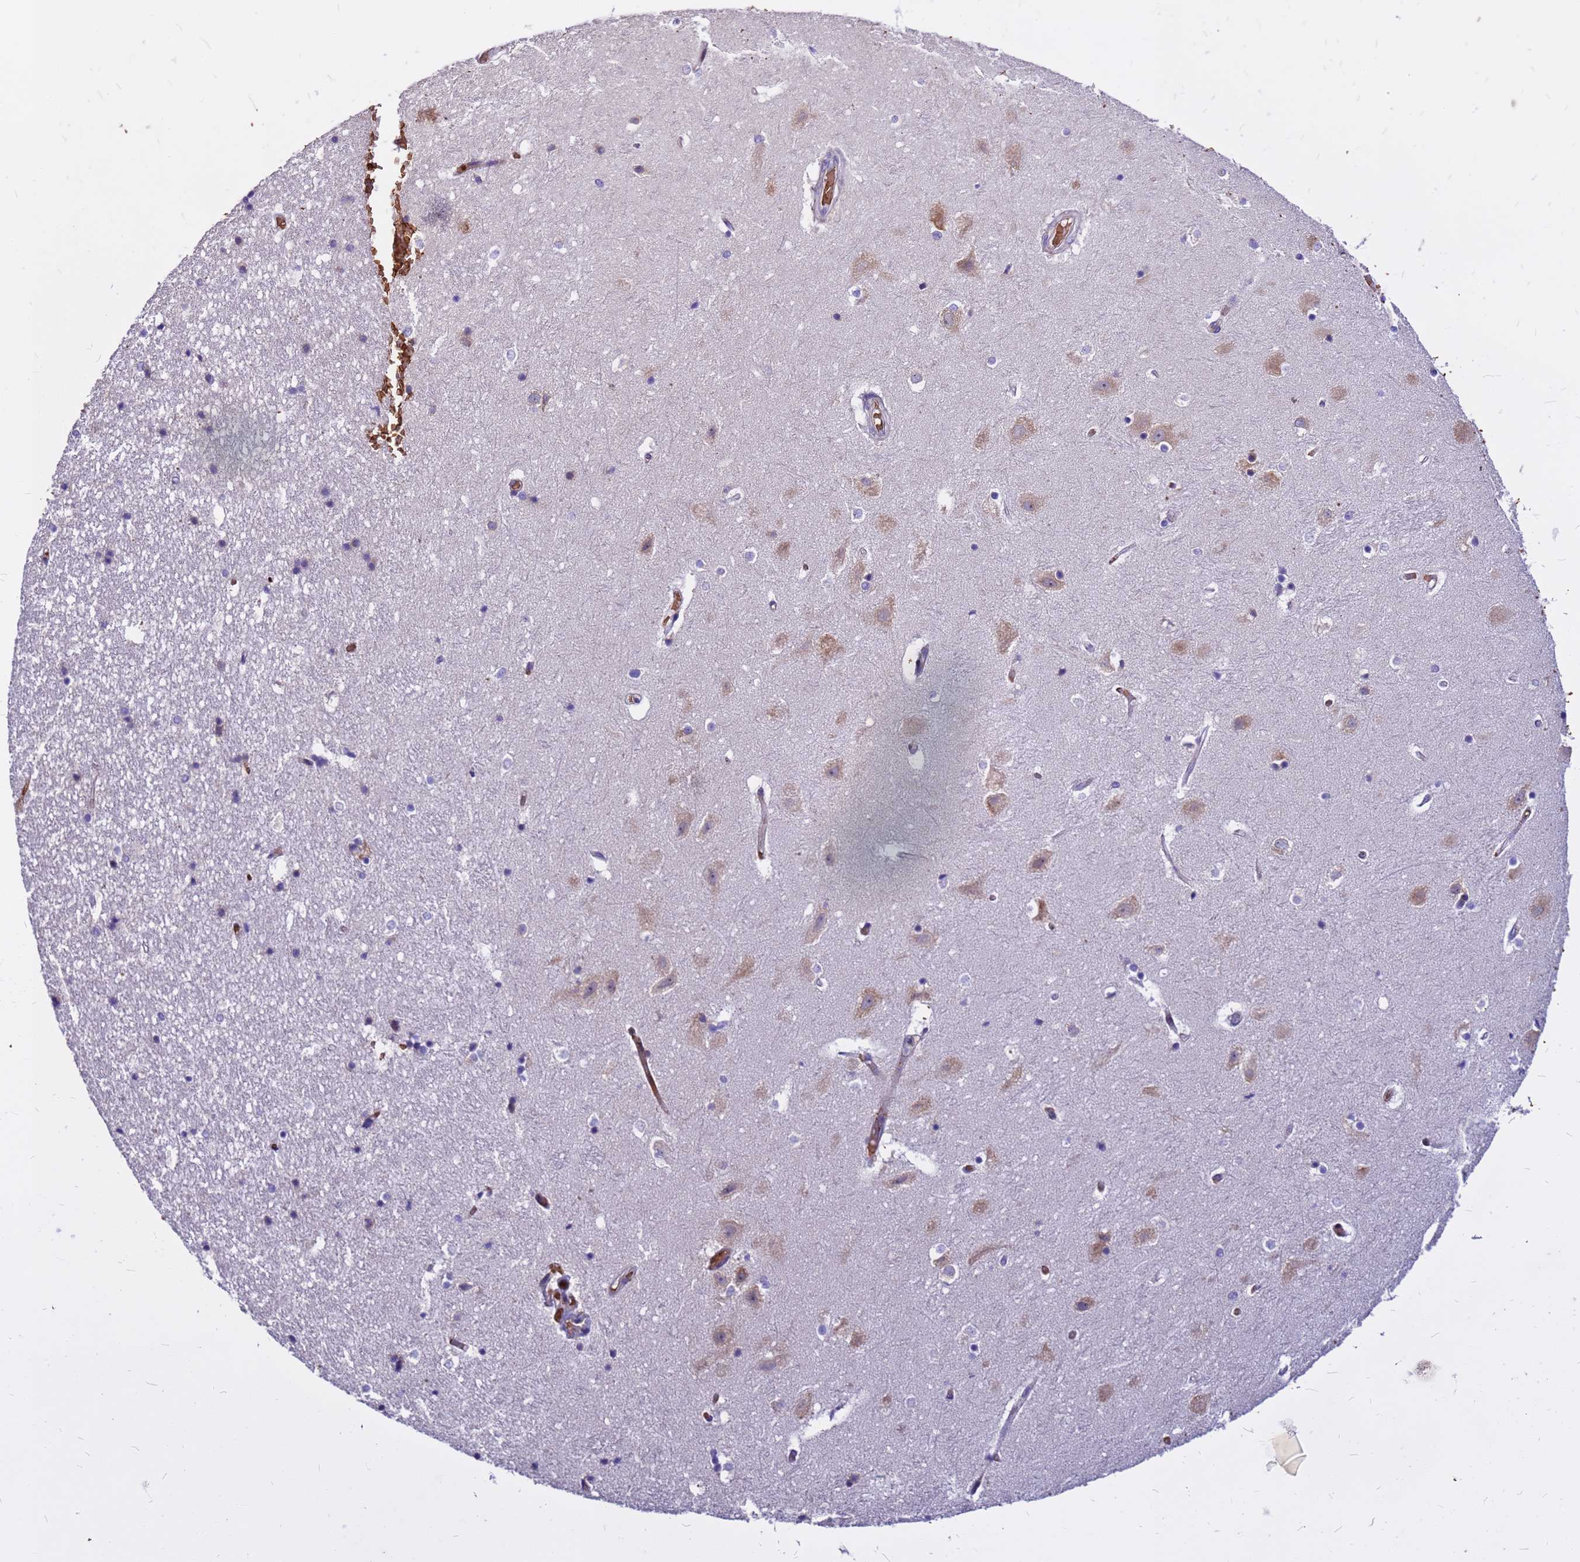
{"staining": {"intensity": "negative", "quantity": "none", "location": "none"}, "tissue": "hippocampus", "cell_type": "Glial cells", "image_type": "normal", "snomed": [{"axis": "morphology", "description": "Normal tissue, NOS"}, {"axis": "topography", "description": "Hippocampus"}], "caption": "Hippocampus was stained to show a protein in brown. There is no significant staining in glial cells. Nuclei are stained in blue.", "gene": "ZNF669", "patient": {"sex": "female", "age": 52}}